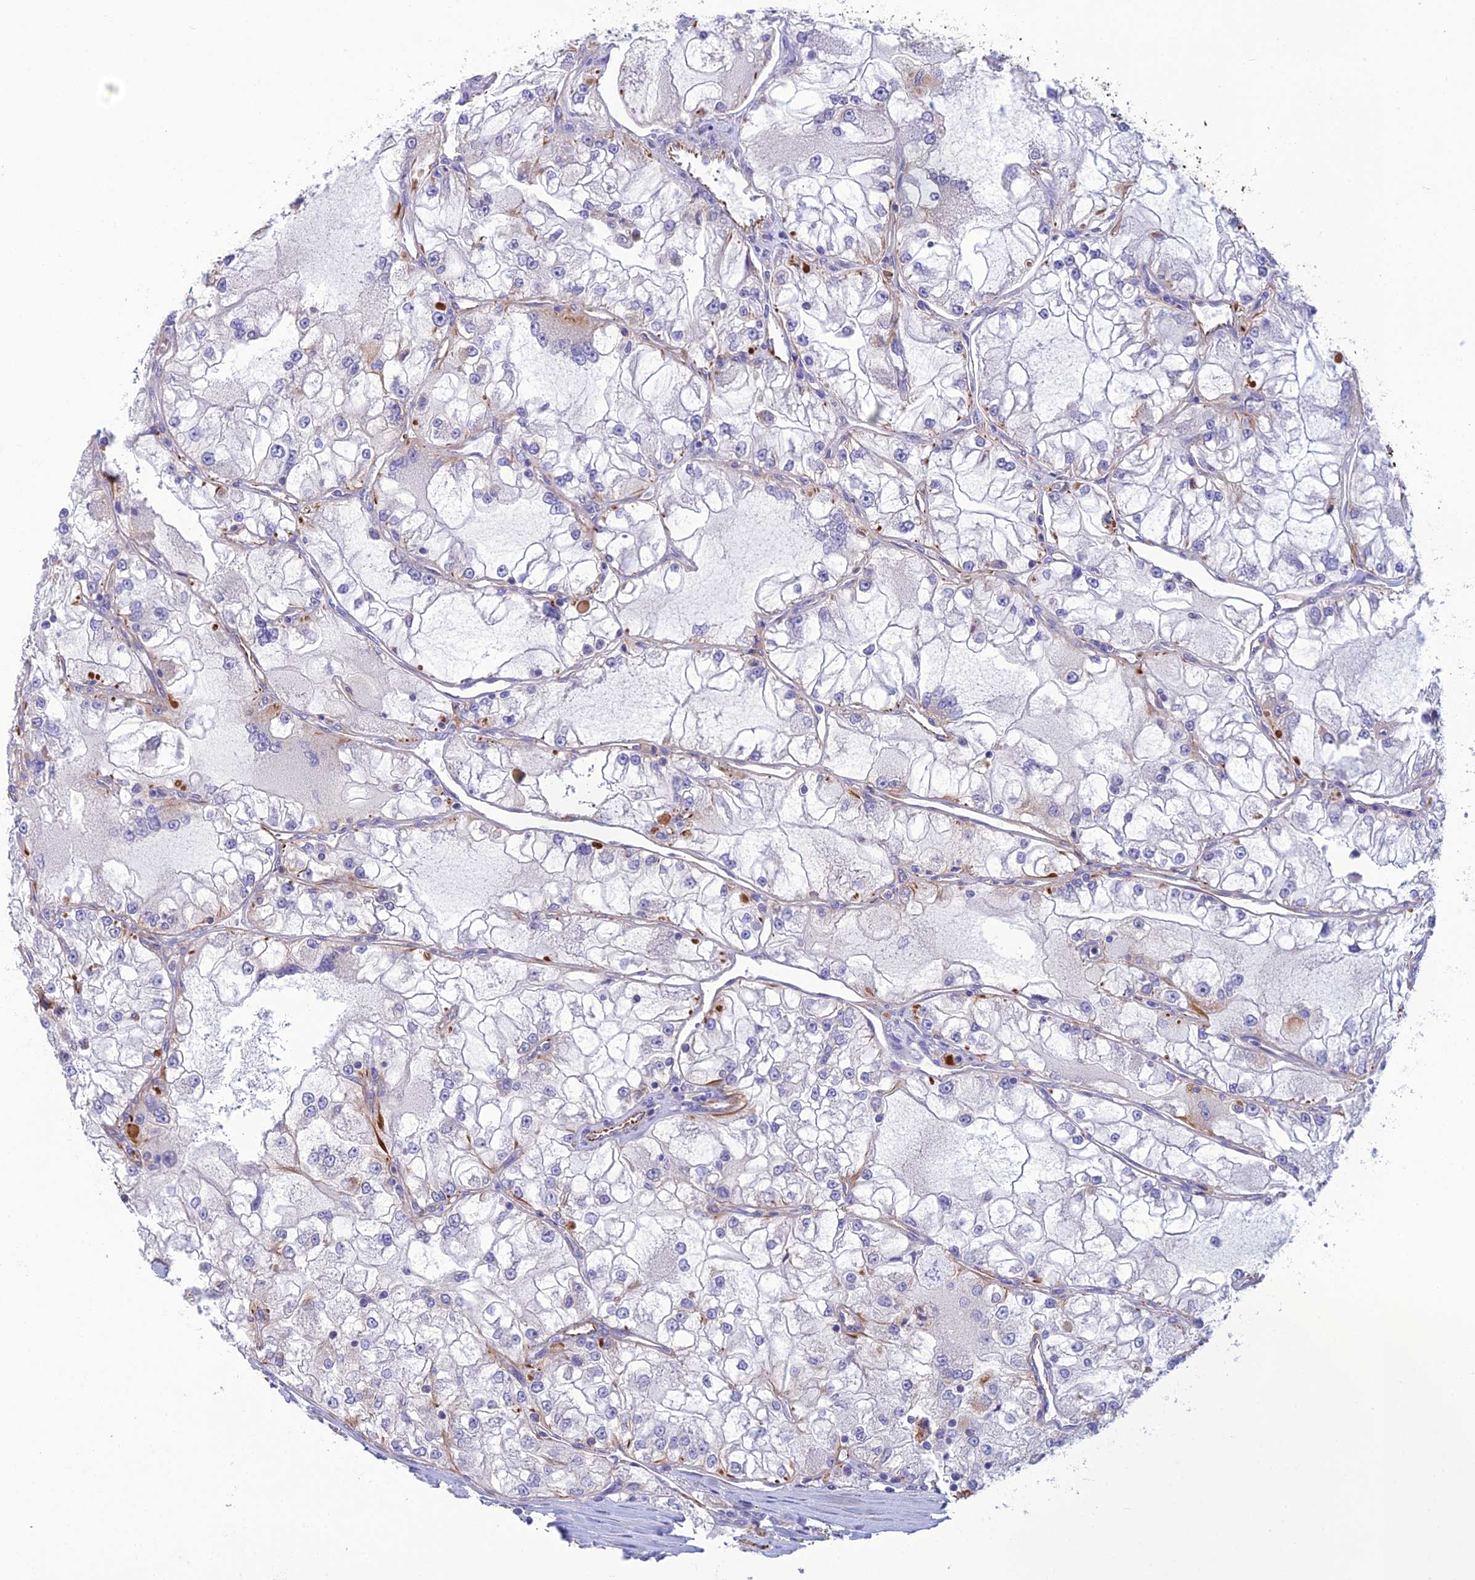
{"staining": {"intensity": "negative", "quantity": "none", "location": "none"}, "tissue": "renal cancer", "cell_type": "Tumor cells", "image_type": "cancer", "snomed": [{"axis": "morphology", "description": "Adenocarcinoma, NOS"}, {"axis": "topography", "description": "Kidney"}], "caption": "Immunohistochemical staining of human renal adenocarcinoma displays no significant staining in tumor cells.", "gene": "FBXL20", "patient": {"sex": "female", "age": 72}}